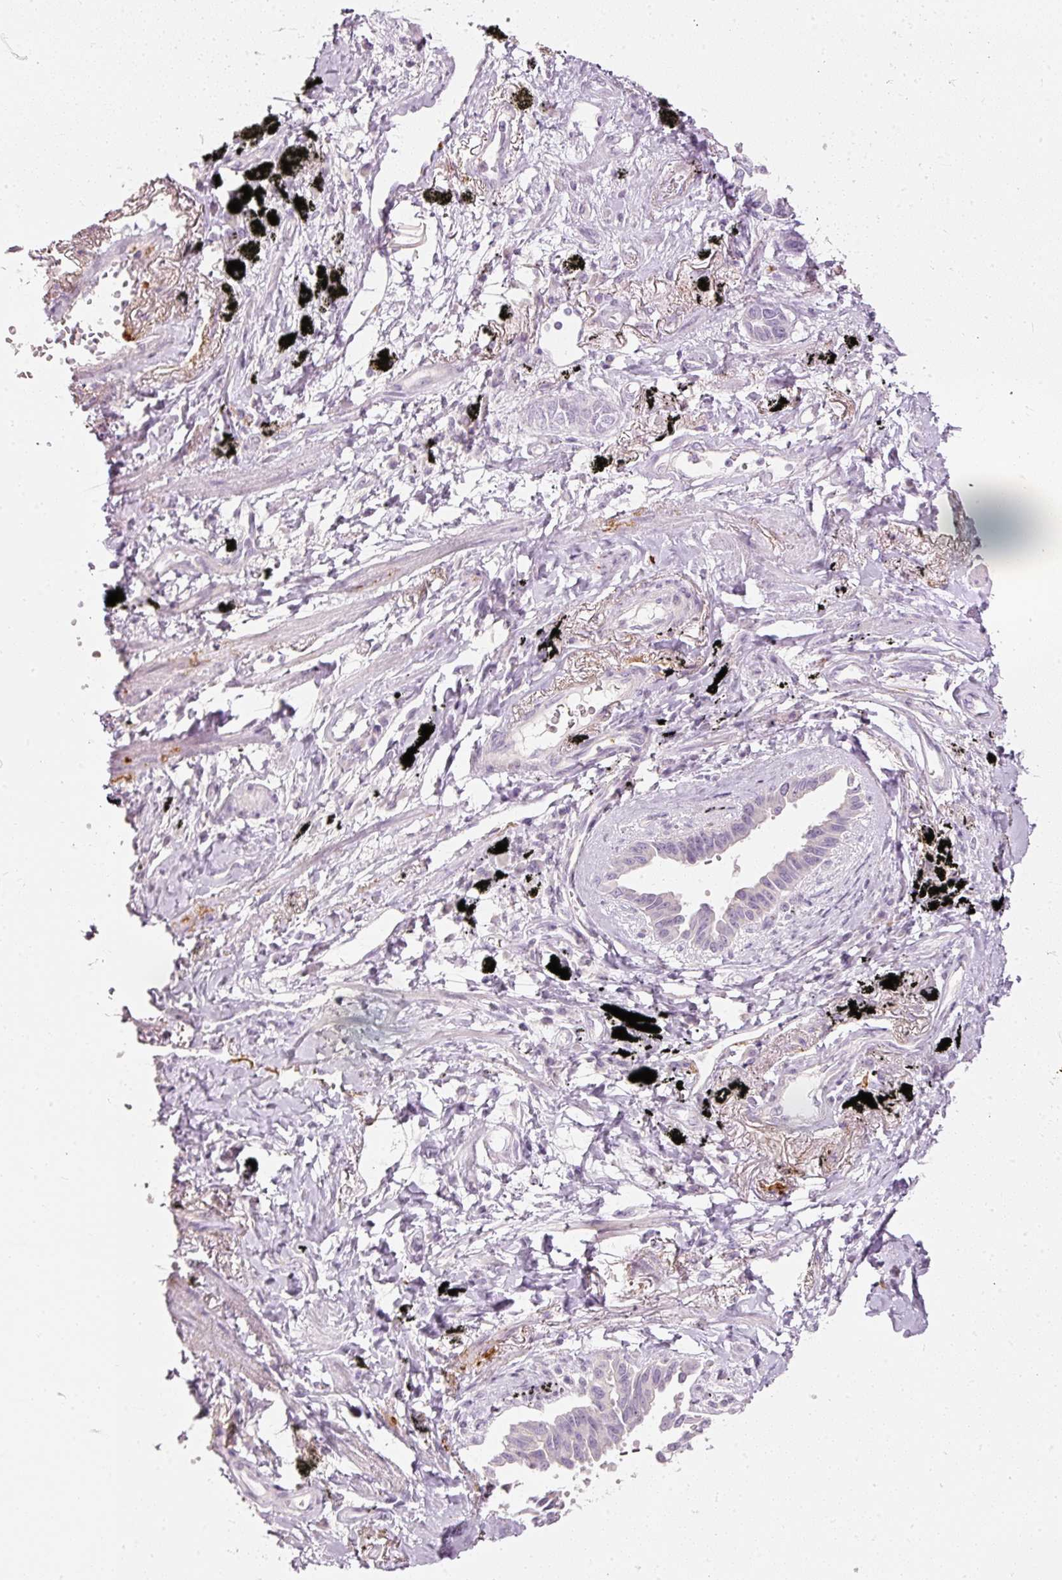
{"staining": {"intensity": "negative", "quantity": "none", "location": "none"}, "tissue": "lung cancer", "cell_type": "Tumor cells", "image_type": "cancer", "snomed": [{"axis": "morphology", "description": "Adenocarcinoma, NOS"}, {"axis": "topography", "description": "Lung"}], "caption": "There is no significant staining in tumor cells of adenocarcinoma (lung). (Stains: DAB (3,3'-diaminobenzidine) immunohistochemistry (IHC) with hematoxylin counter stain, Microscopy: brightfield microscopy at high magnification).", "gene": "LECT2", "patient": {"sex": "male", "age": 67}}